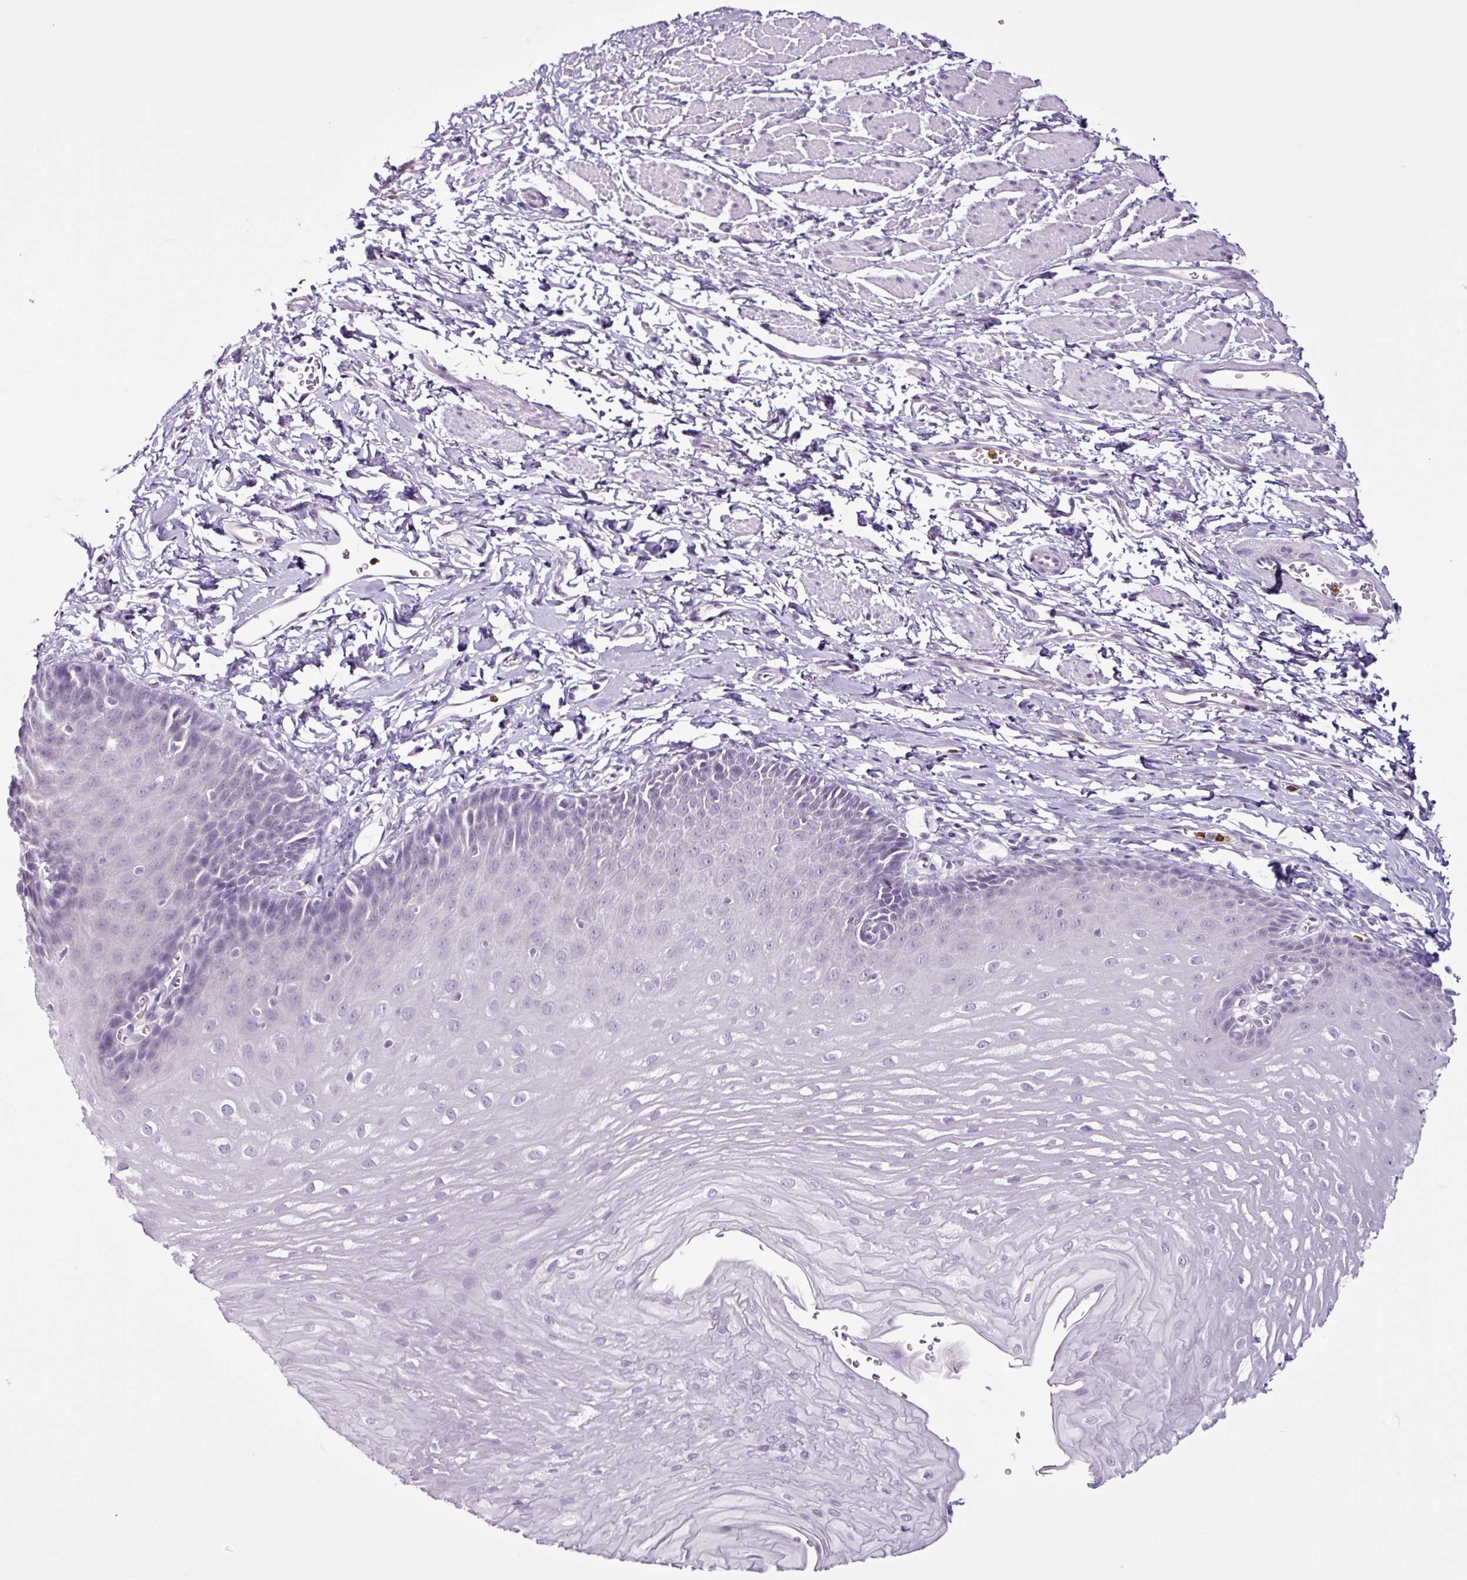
{"staining": {"intensity": "negative", "quantity": "none", "location": "none"}, "tissue": "esophagus", "cell_type": "Squamous epithelial cells", "image_type": "normal", "snomed": [{"axis": "morphology", "description": "Normal tissue, NOS"}, {"axis": "topography", "description": "Esophagus"}], "caption": "An immunohistochemistry (IHC) micrograph of normal esophagus is shown. There is no staining in squamous epithelial cells of esophagus.", "gene": "TMEM178A", "patient": {"sex": "male", "age": 70}}